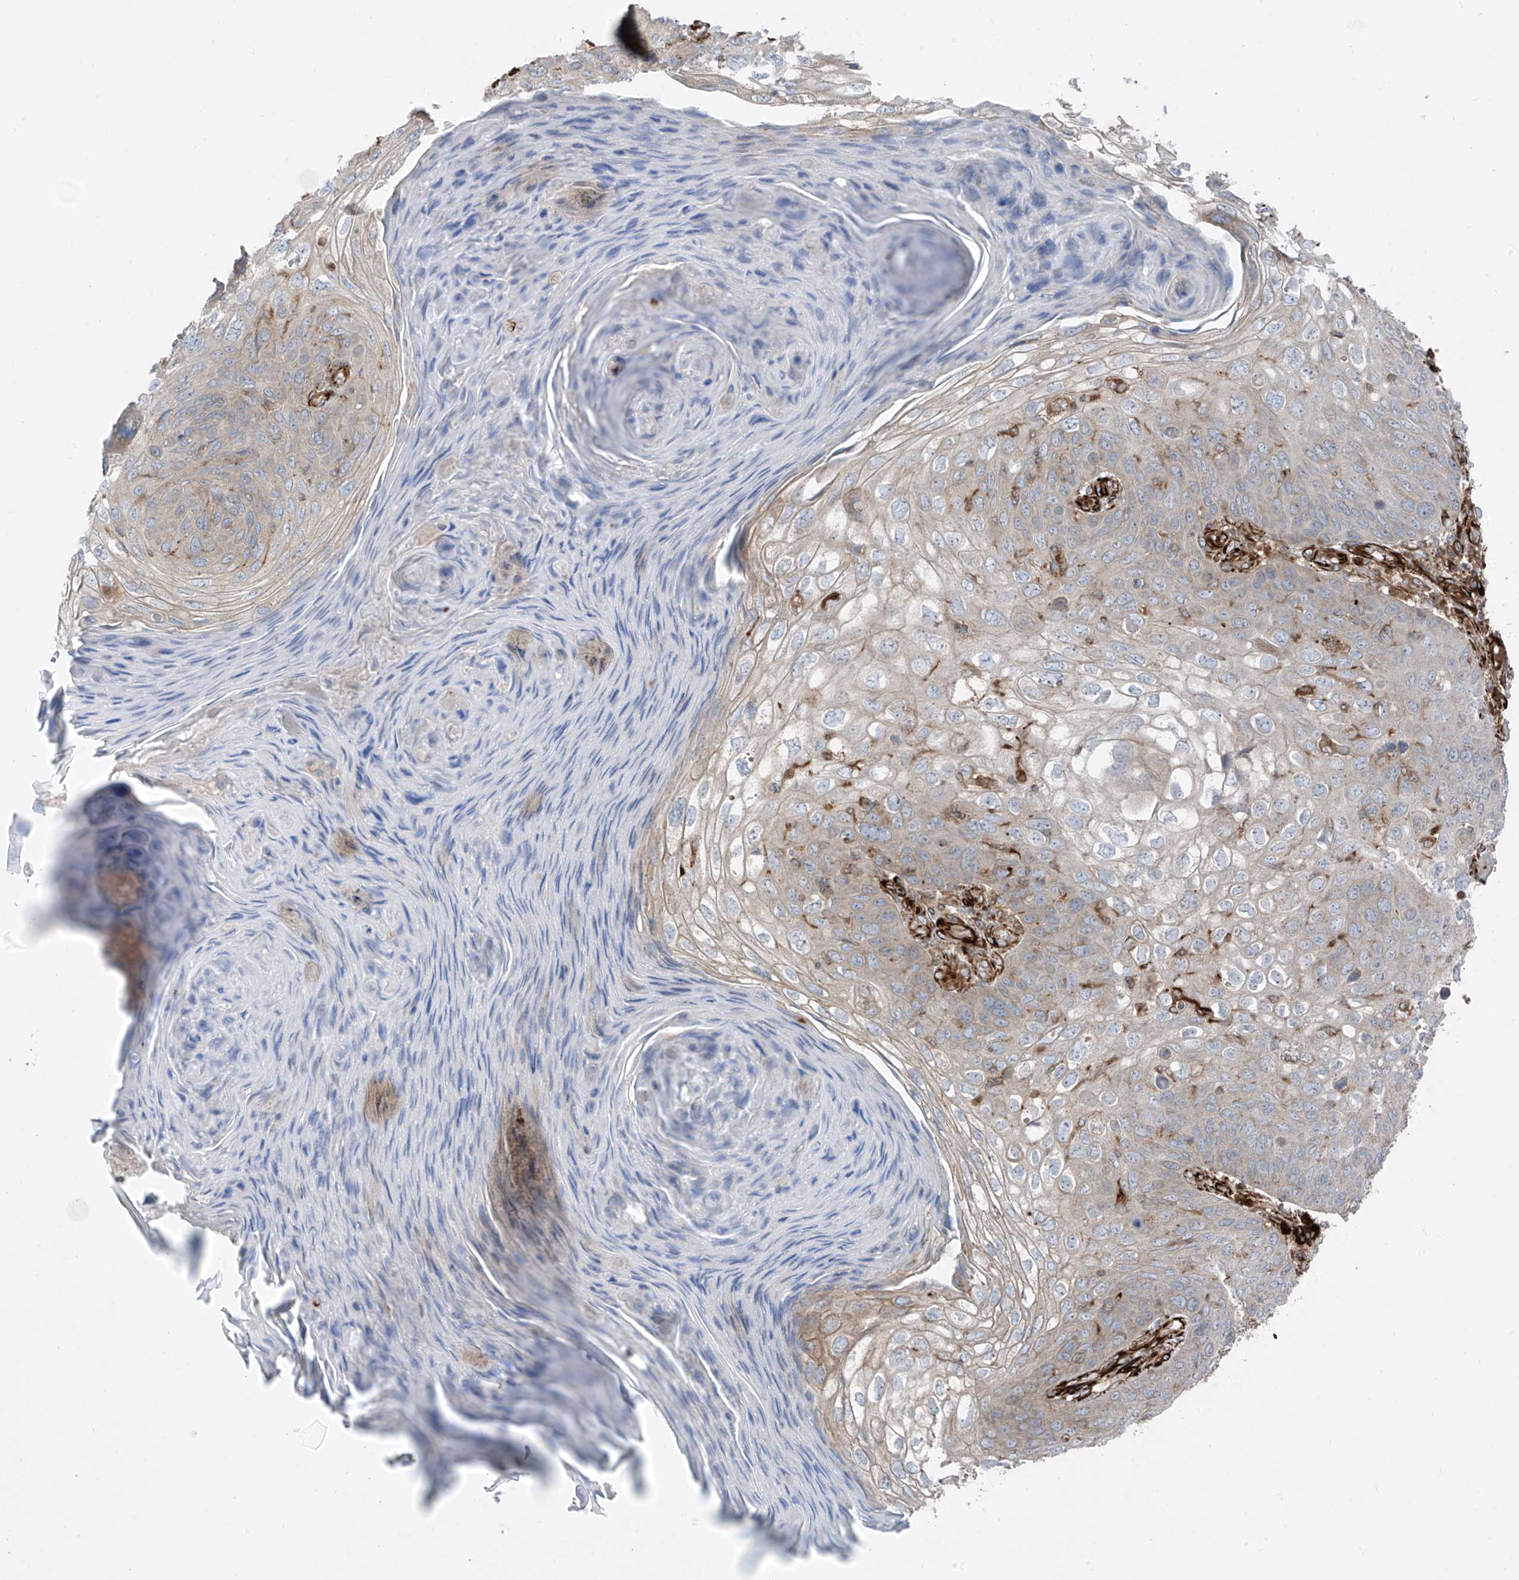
{"staining": {"intensity": "weak", "quantity": "<25%", "location": "cytoplasmic/membranous"}, "tissue": "skin cancer", "cell_type": "Tumor cells", "image_type": "cancer", "snomed": [{"axis": "morphology", "description": "Squamous cell carcinoma, NOS"}, {"axis": "topography", "description": "Skin"}], "caption": "An immunohistochemistry (IHC) image of skin cancer is shown. There is no staining in tumor cells of skin cancer. (Immunohistochemistry, brightfield microscopy, high magnification).", "gene": "ERLEC1", "patient": {"sex": "female", "age": 90}}